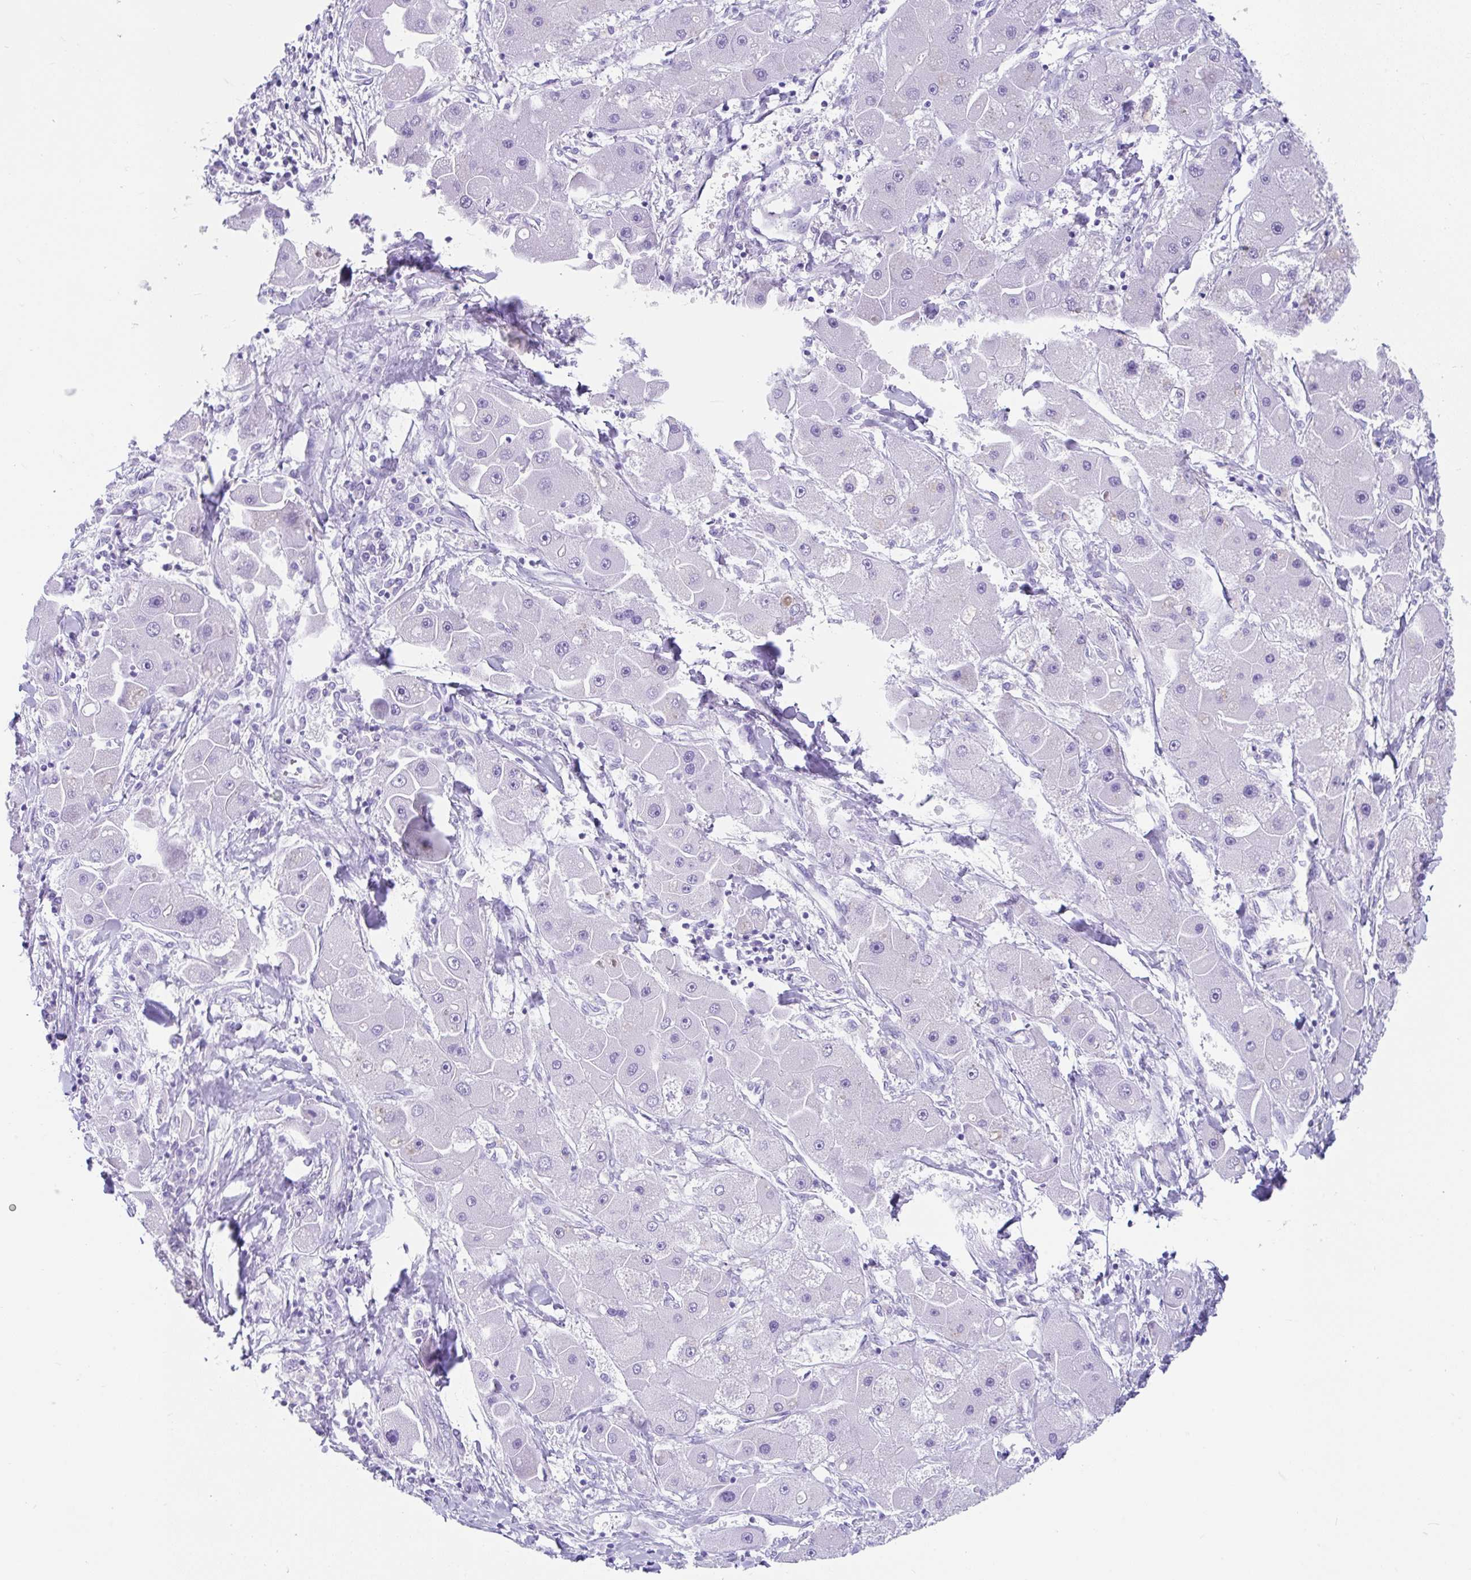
{"staining": {"intensity": "negative", "quantity": "none", "location": "none"}, "tissue": "liver cancer", "cell_type": "Tumor cells", "image_type": "cancer", "snomed": [{"axis": "morphology", "description": "Carcinoma, Hepatocellular, NOS"}, {"axis": "topography", "description": "Liver"}], "caption": "DAB (3,3'-diaminobenzidine) immunohistochemical staining of liver cancer (hepatocellular carcinoma) exhibits no significant staining in tumor cells.", "gene": "FAM107A", "patient": {"sex": "male", "age": 24}}